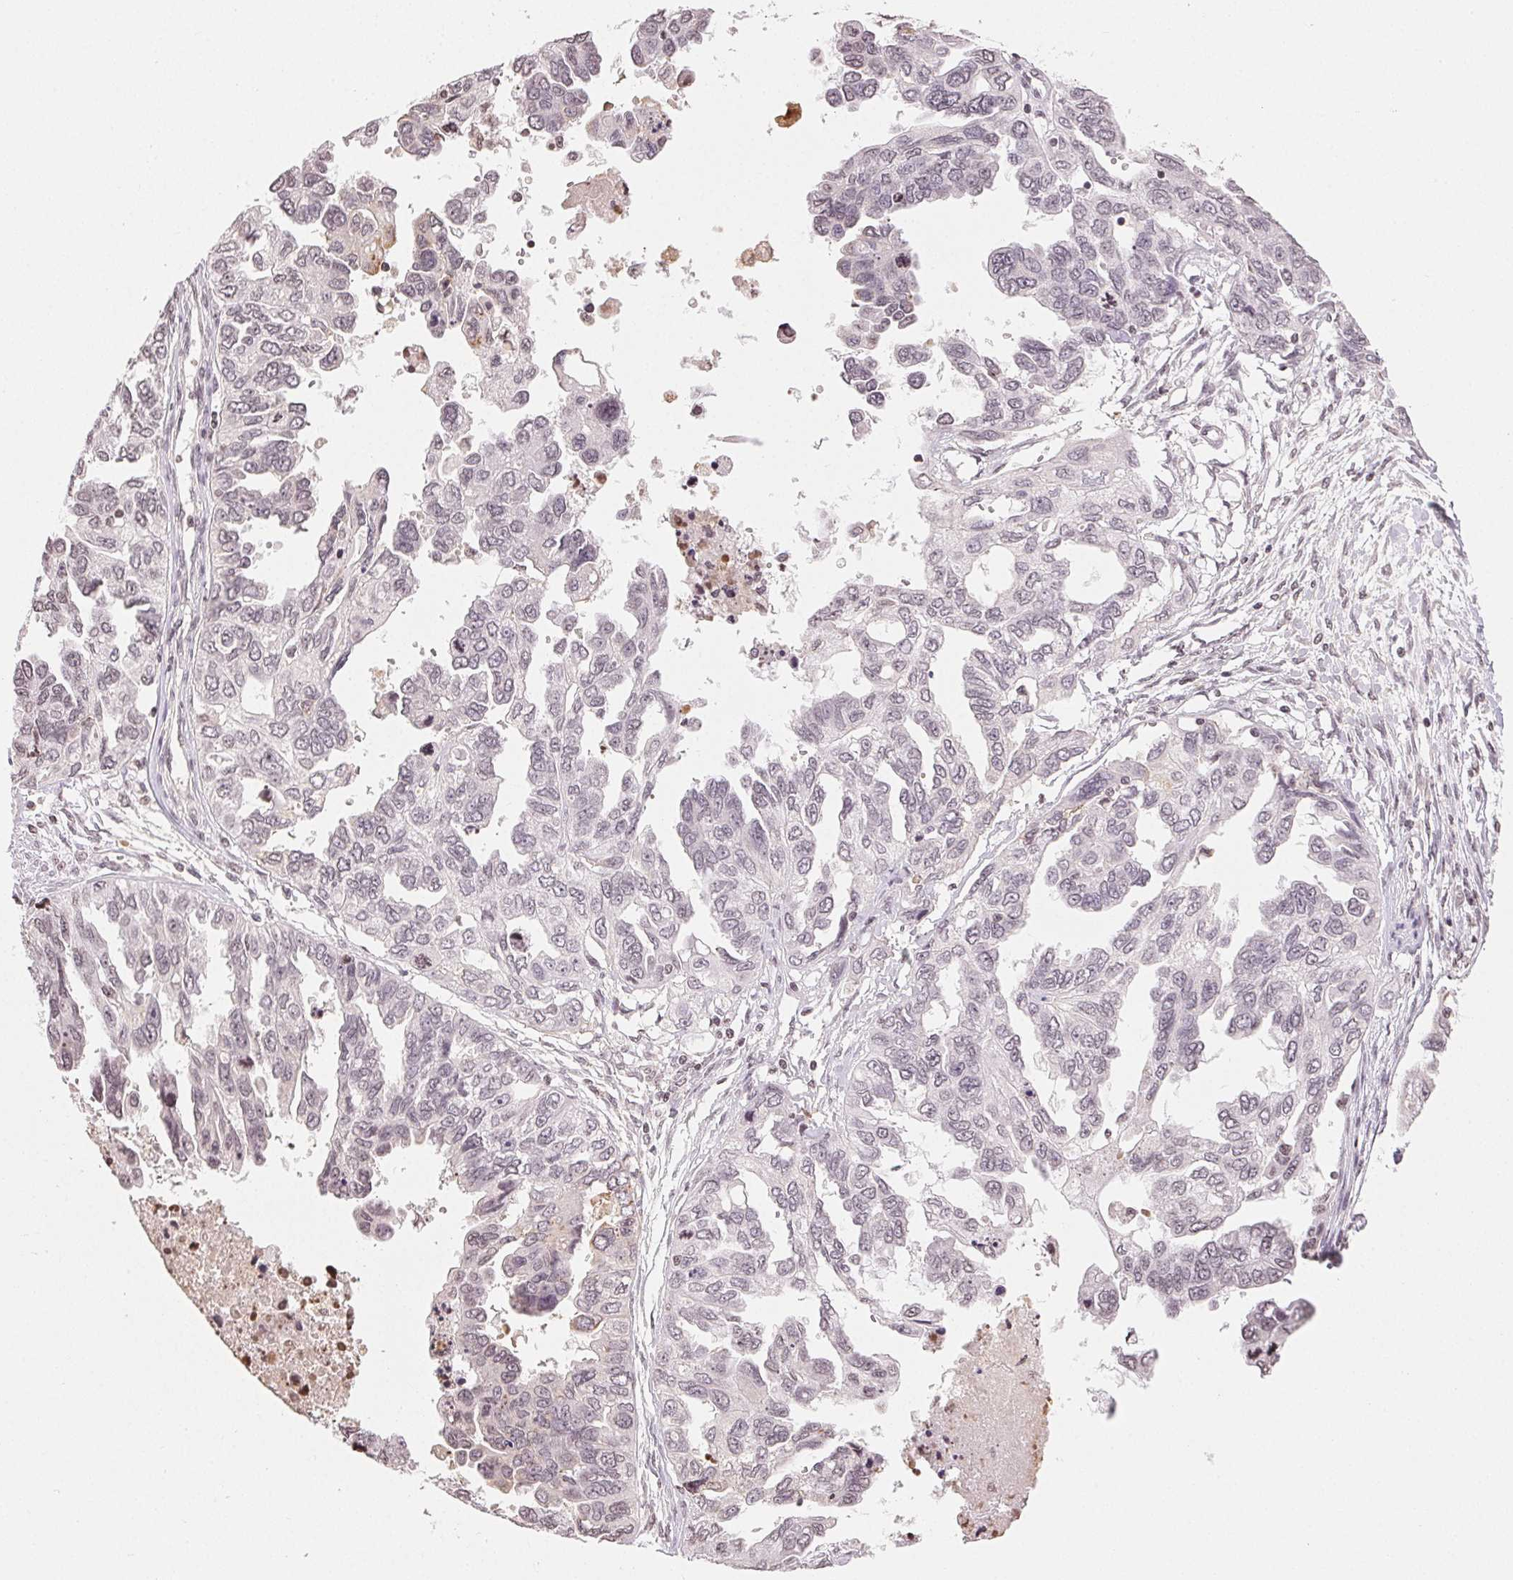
{"staining": {"intensity": "negative", "quantity": "none", "location": "none"}, "tissue": "ovarian cancer", "cell_type": "Tumor cells", "image_type": "cancer", "snomed": [{"axis": "morphology", "description": "Cystadenocarcinoma, serous, NOS"}, {"axis": "topography", "description": "Ovary"}], "caption": "Ovarian cancer (serous cystadenocarcinoma) stained for a protein using immunohistochemistry (IHC) displays no positivity tumor cells.", "gene": "TBP", "patient": {"sex": "female", "age": 53}}